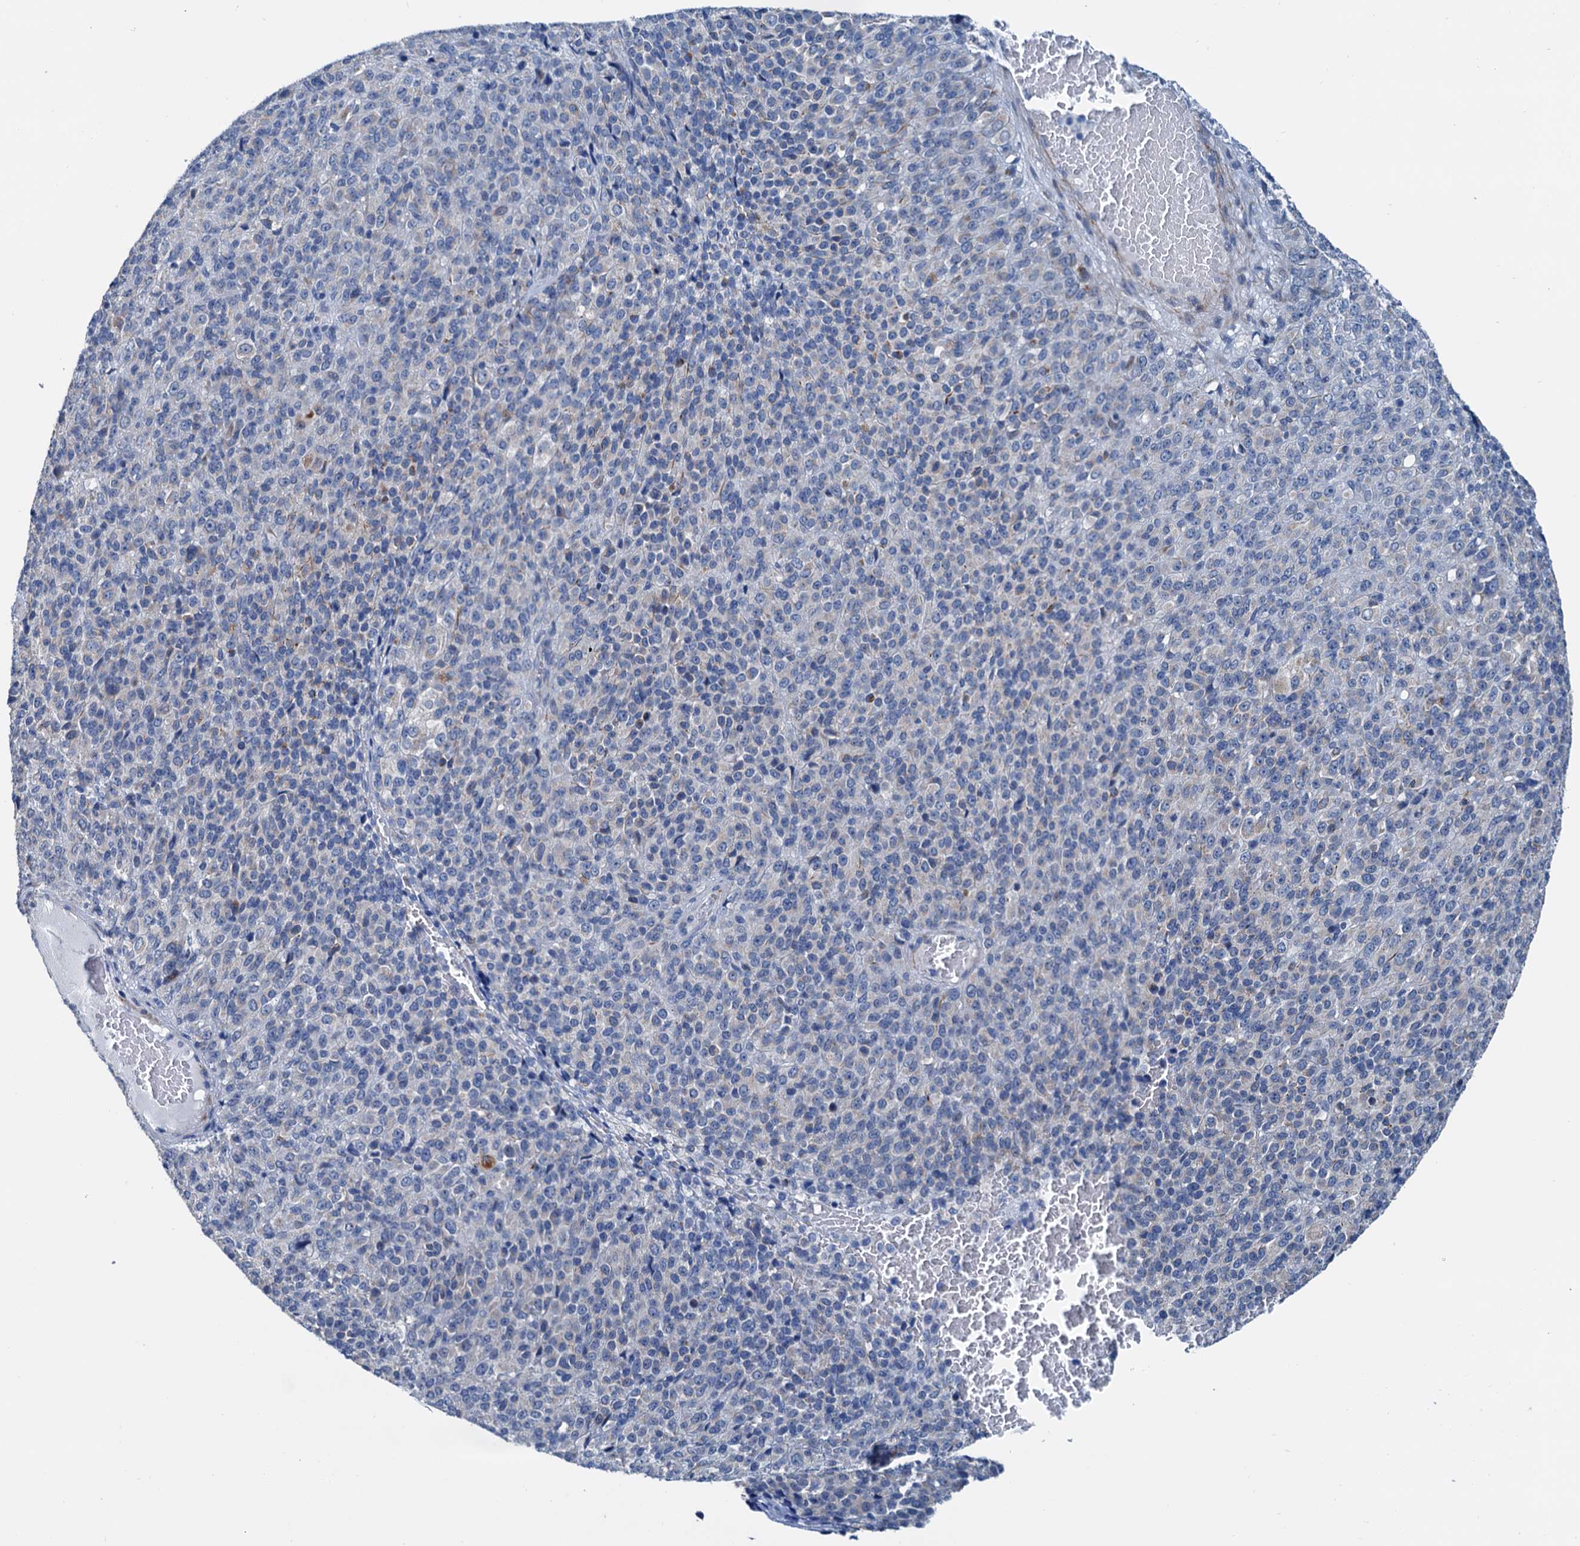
{"staining": {"intensity": "negative", "quantity": "none", "location": "none"}, "tissue": "melanoma", "cell_type": "Tumor cells", "image_type": "cancer", "snomed": [{"axis": "morphology", "description": "Malignant melanoma, Metastatic site"}, {"axis": "topography", "description": "Brain"}], "caption": "Tumor cells are negative for protein expression in human melanoma.", "gene": "ELAC1", "patient": {"sex": "female", "age": 56}}